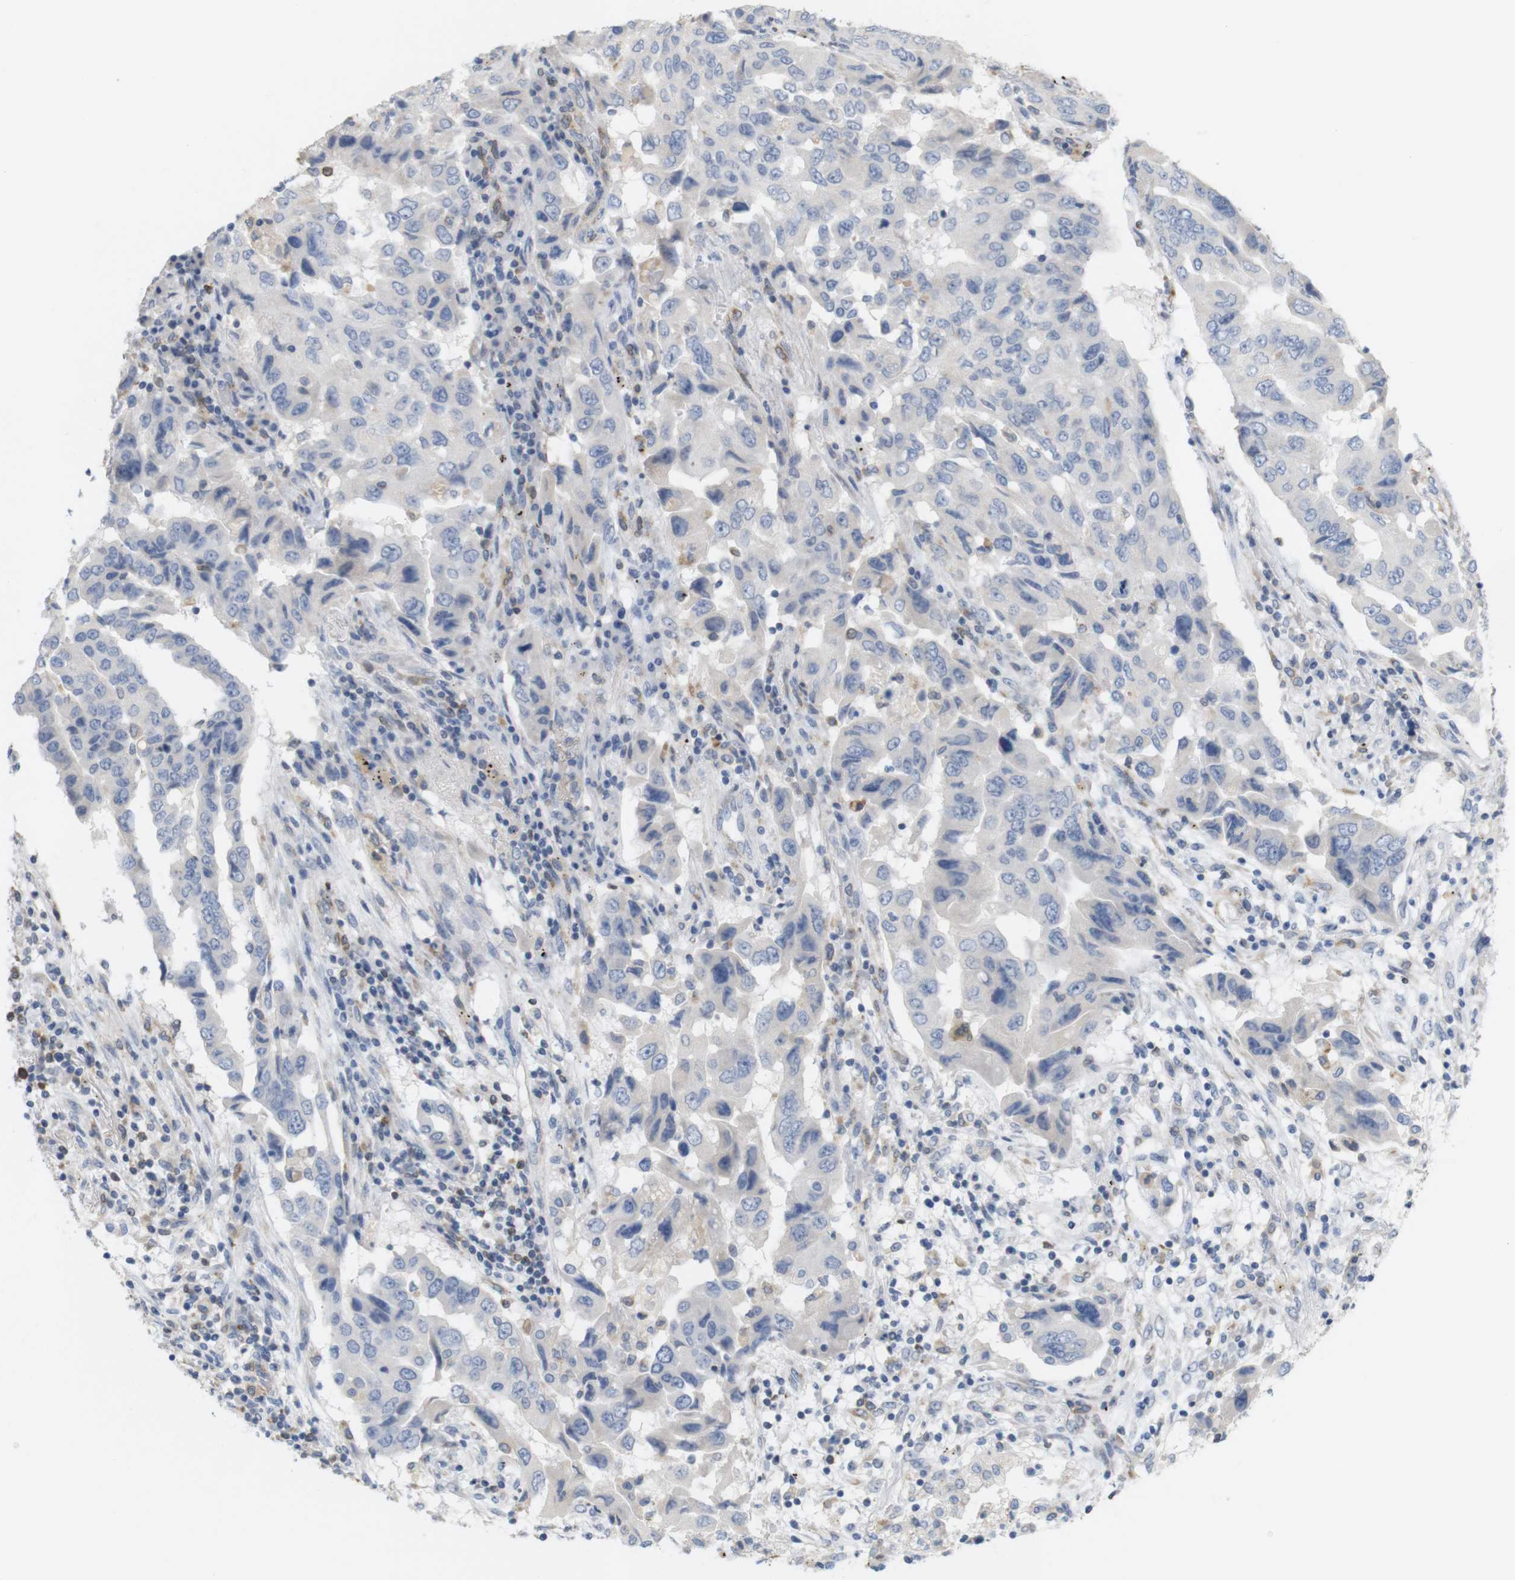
{"staining": {"intensity": "negative", "quantity": "none", "location": "none"}, "tissue": "lung cancer", "cell_type": "Tumor cells", "image_type": "cancer", "snomed": [{"axis": "morphology", "description": "Adenocarcinoma, NOS"}, {"axis": "topography", "description": "Lung"}], "caption": "Immunohistochemical staining of human lung cancer (adenocarcinoma) shows no significant positivity in tumor cells.", "gene": "ITPR1", "patient": {"sex": "female", "age": 65}}